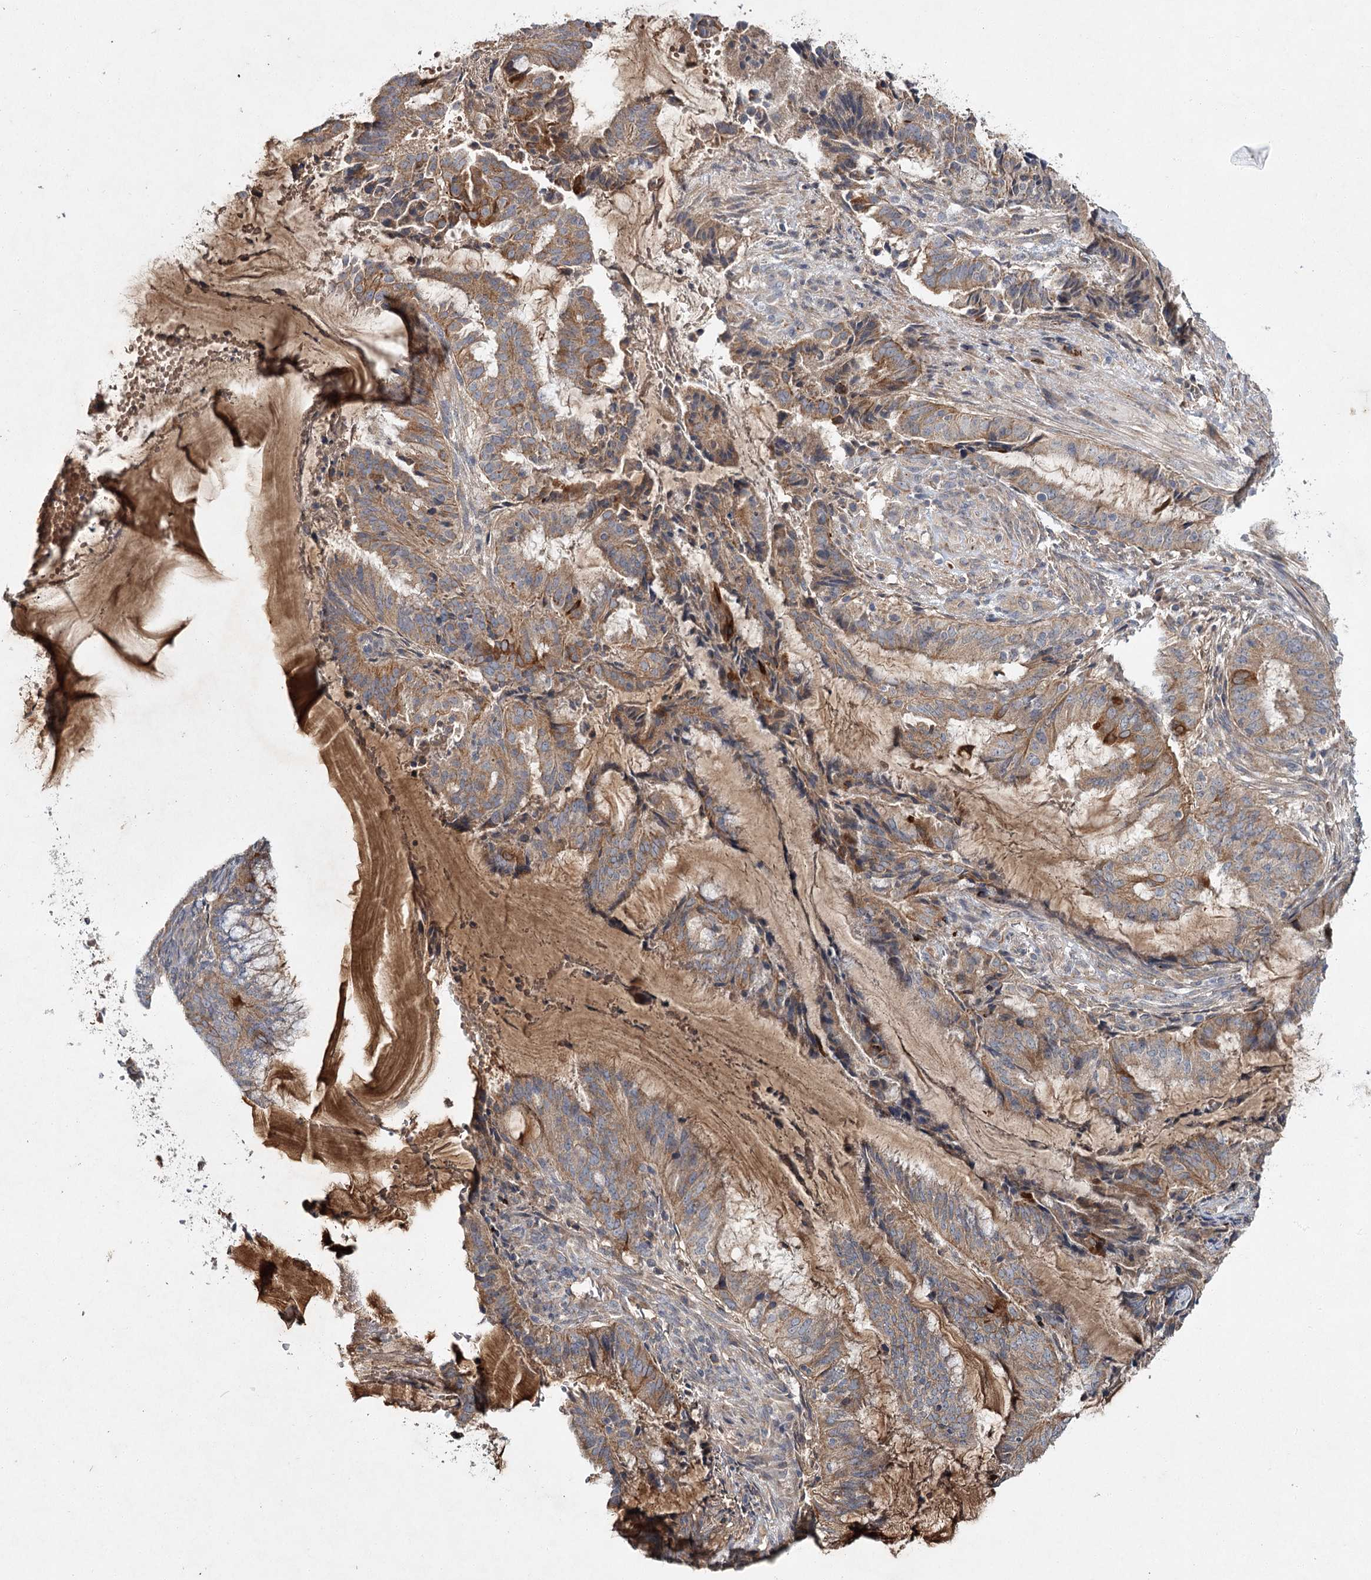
{"staining": {"intensity": "moderate", "quantity": "25%-75%", "location": "cytoplasmic/membranous"}, "tissue": "endometrial cancer", "cell_type": "Tumor cells", "image_type": "cancer", "snomed": [{"axis": "morphology", "description": "Adenocarcinoma, NOS"}, {"axis": "topography", "description": "Endometrium"}], "caption": "Moderate cytoplasmic/membranous positivity is appreciated in approximately 25%-75% of tumor cells in endometrial cancer.", "gene": "MFN1", "patient": {"sex": "female", "age": 51}}